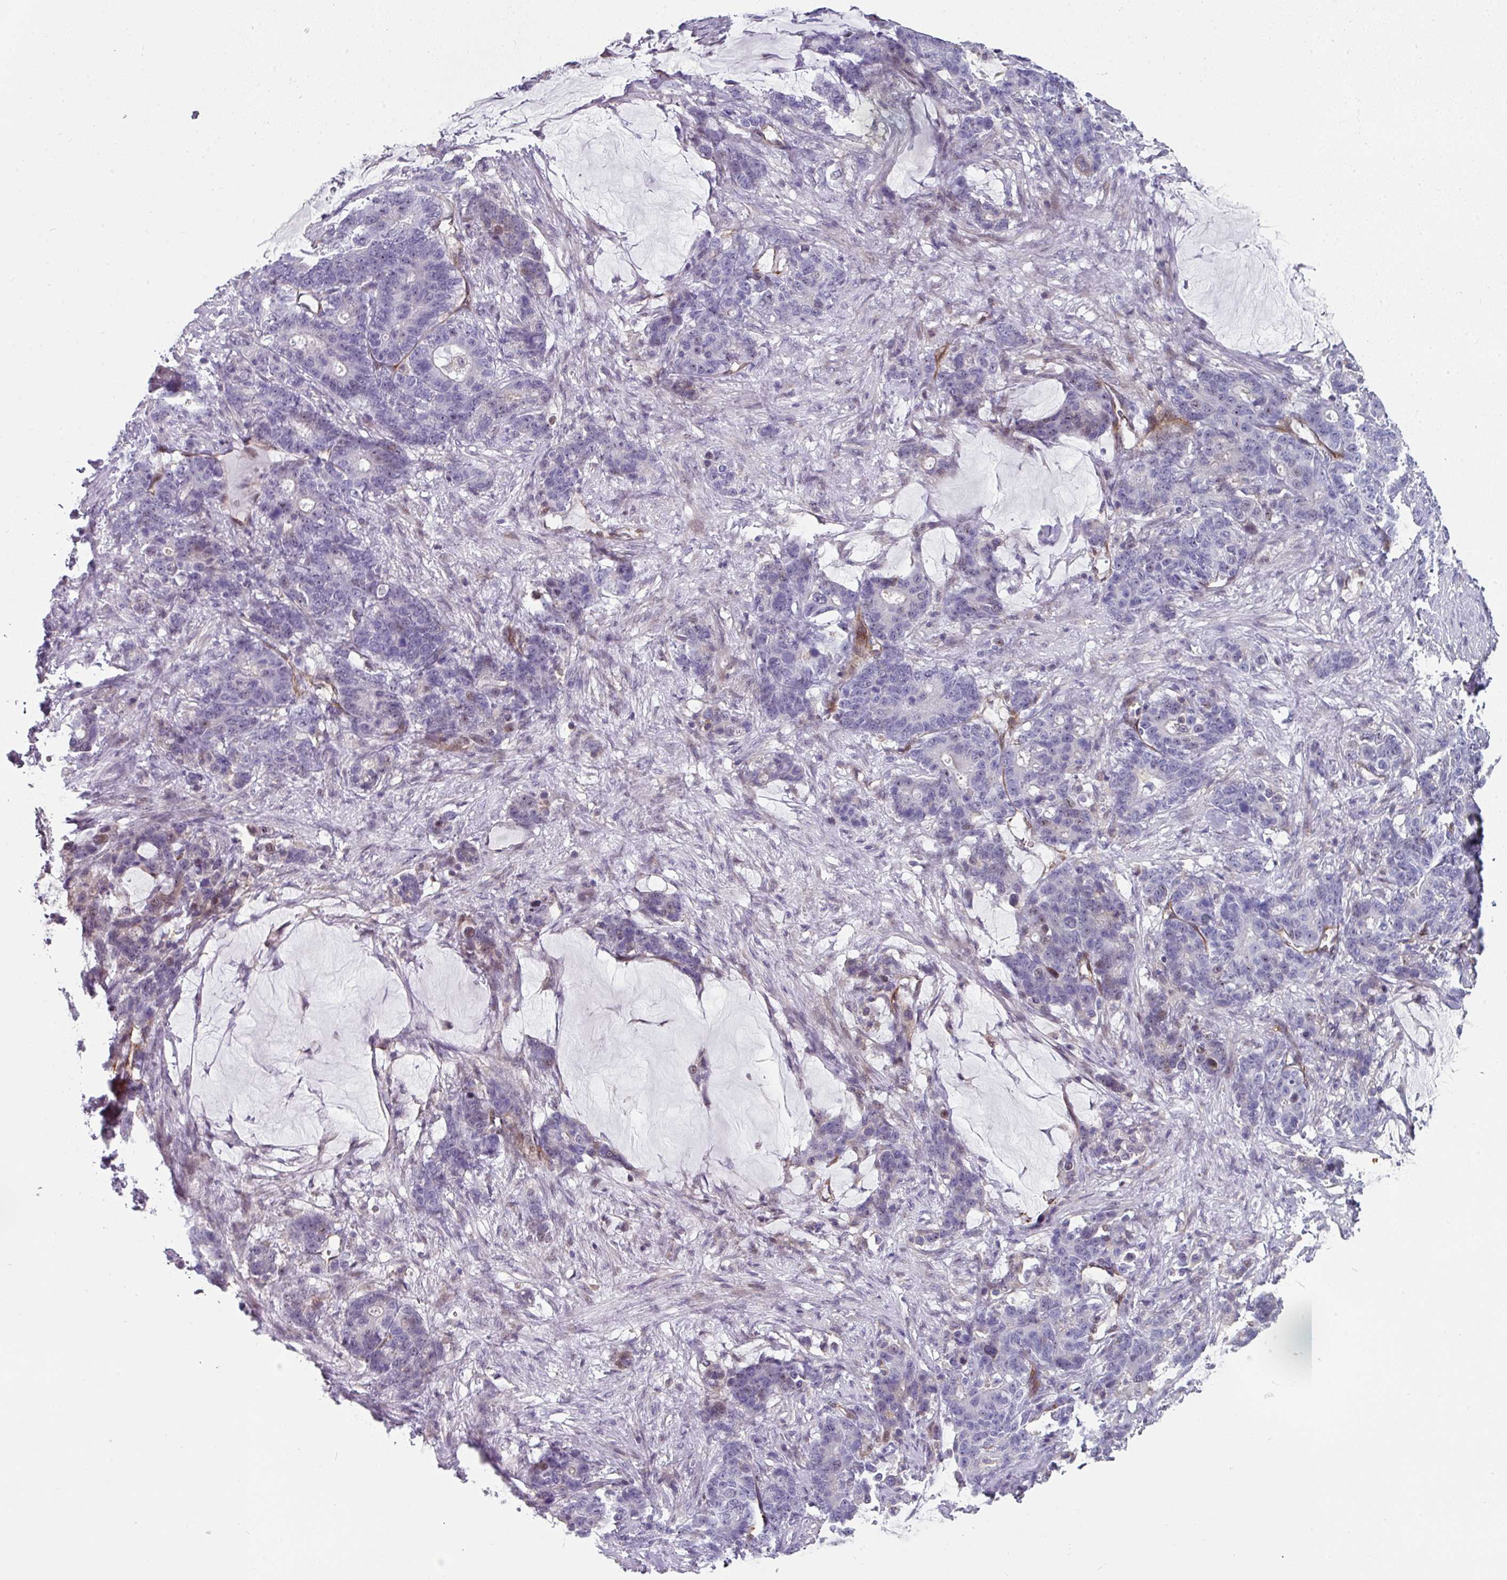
{"staining": {"intensity": "weak", "quantity": "<25%", "location": "cytoplasmic/membranous"}, "tissue": "stomach cancer", "cell_type": "Tumor cells", "image_type": "cancer", "snomed": [{"axis": "morphology", "description": "Normal tissue, NOS"}, {"axis": "morphology", "description": "Adenocarcinoma, NOS"}, {"axis": "topography", "description": "Stomach"}], "caption": "This is a histopathology image of immunohistochemistry (IHC) staining of stomach adenocarcinoma, which shows no staining in tumor cells.", "gene": "BEND5", "patient": {"sex": "female", "age": 64}}